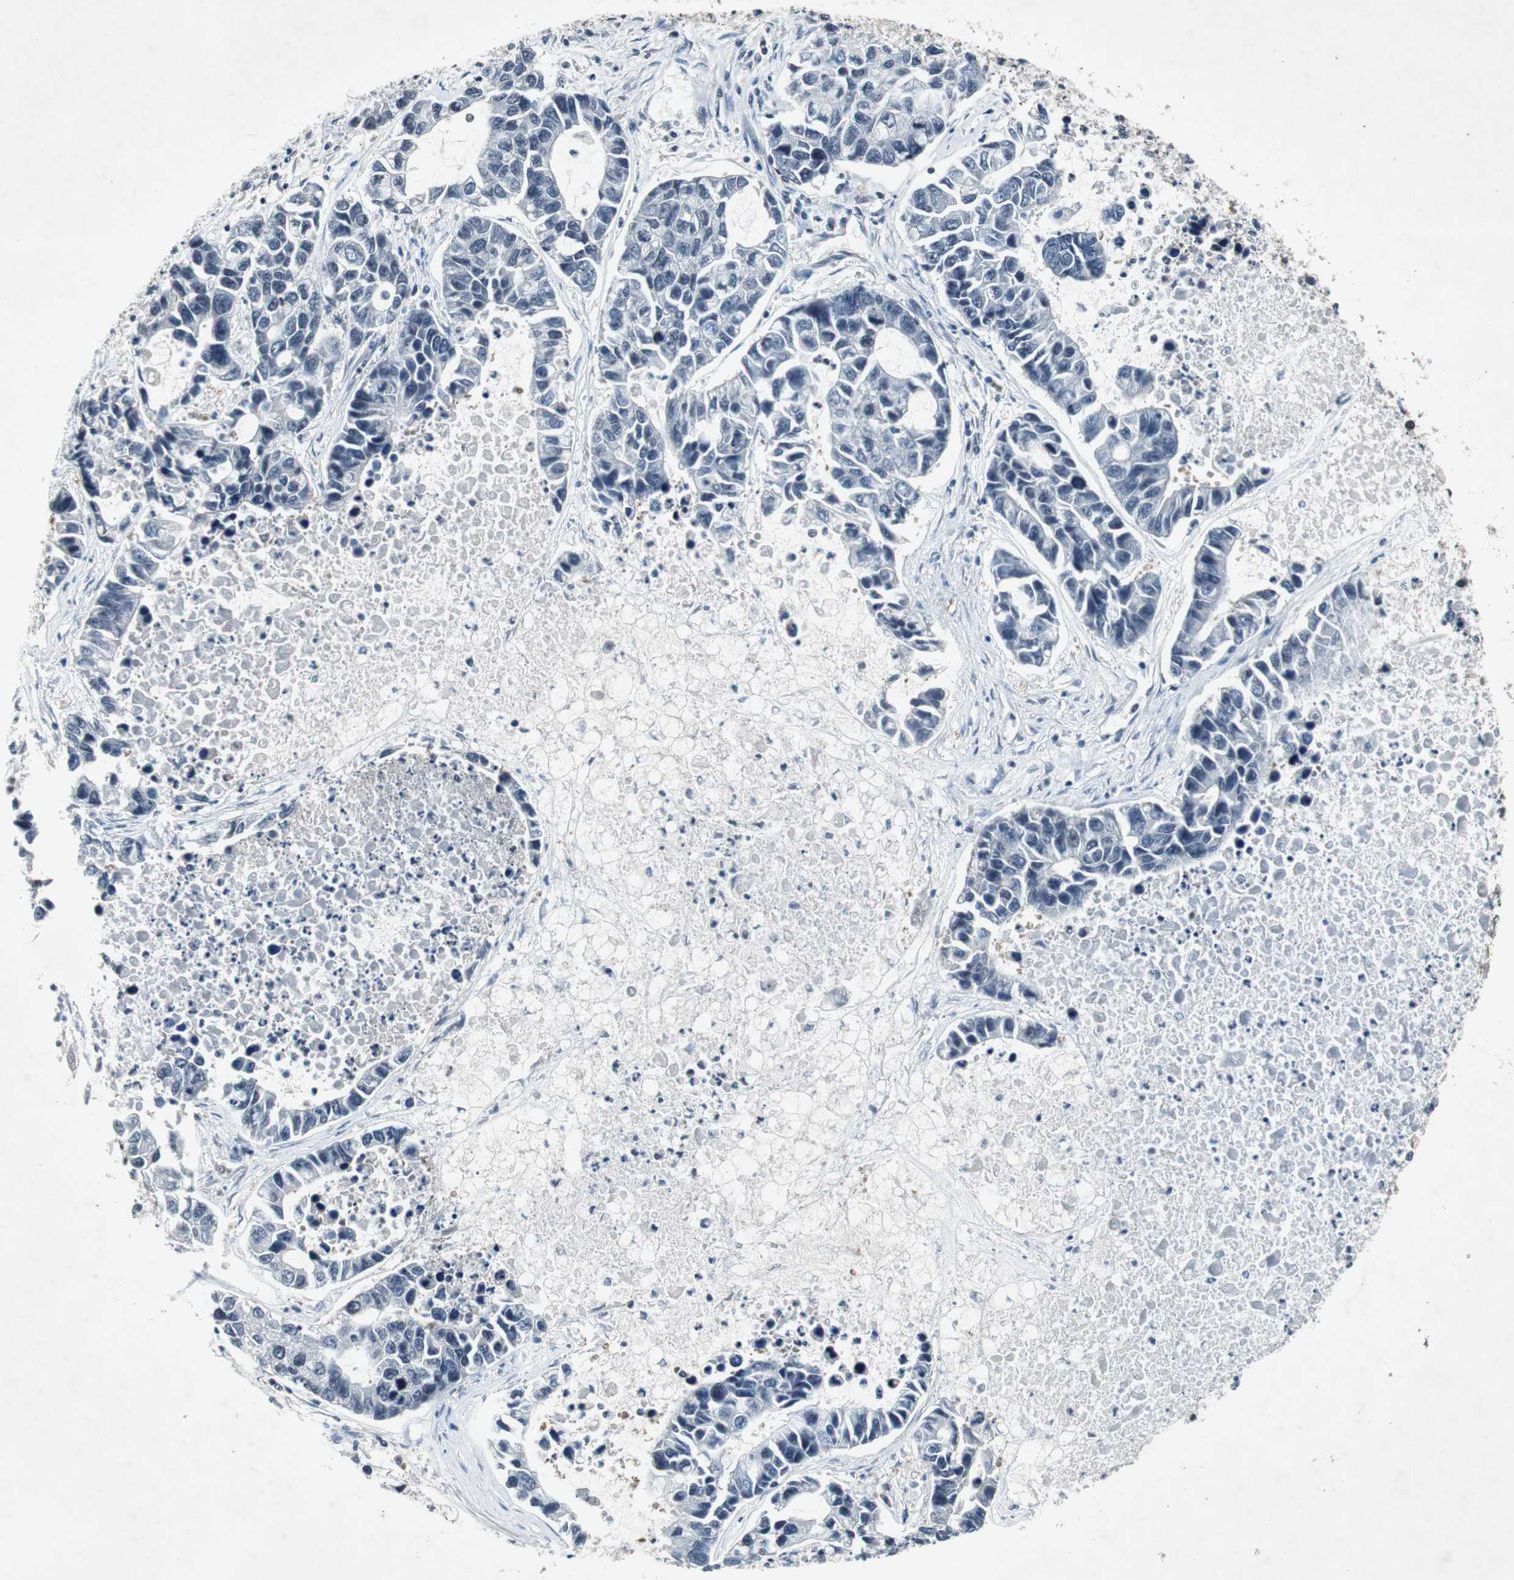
{"staining": {"intensity": "negative", "quantity": "none", "location": "none"}, "tissue": "lung cancer", "cell_type": "Tumor cells", "image_type": "cancer", "snomed": [{"axis": "morphology", "description": "Adenocarcinoma, NOS"}, {"axis": "topography", "description": "Lung"}], "caption": "The immunohistochemistry (IHC) image has no significant expression in tumor cells of lung adenocarcinoma tissue.", "gene": "SMAD1", "patient": {"sex": "female", "age": 51}}